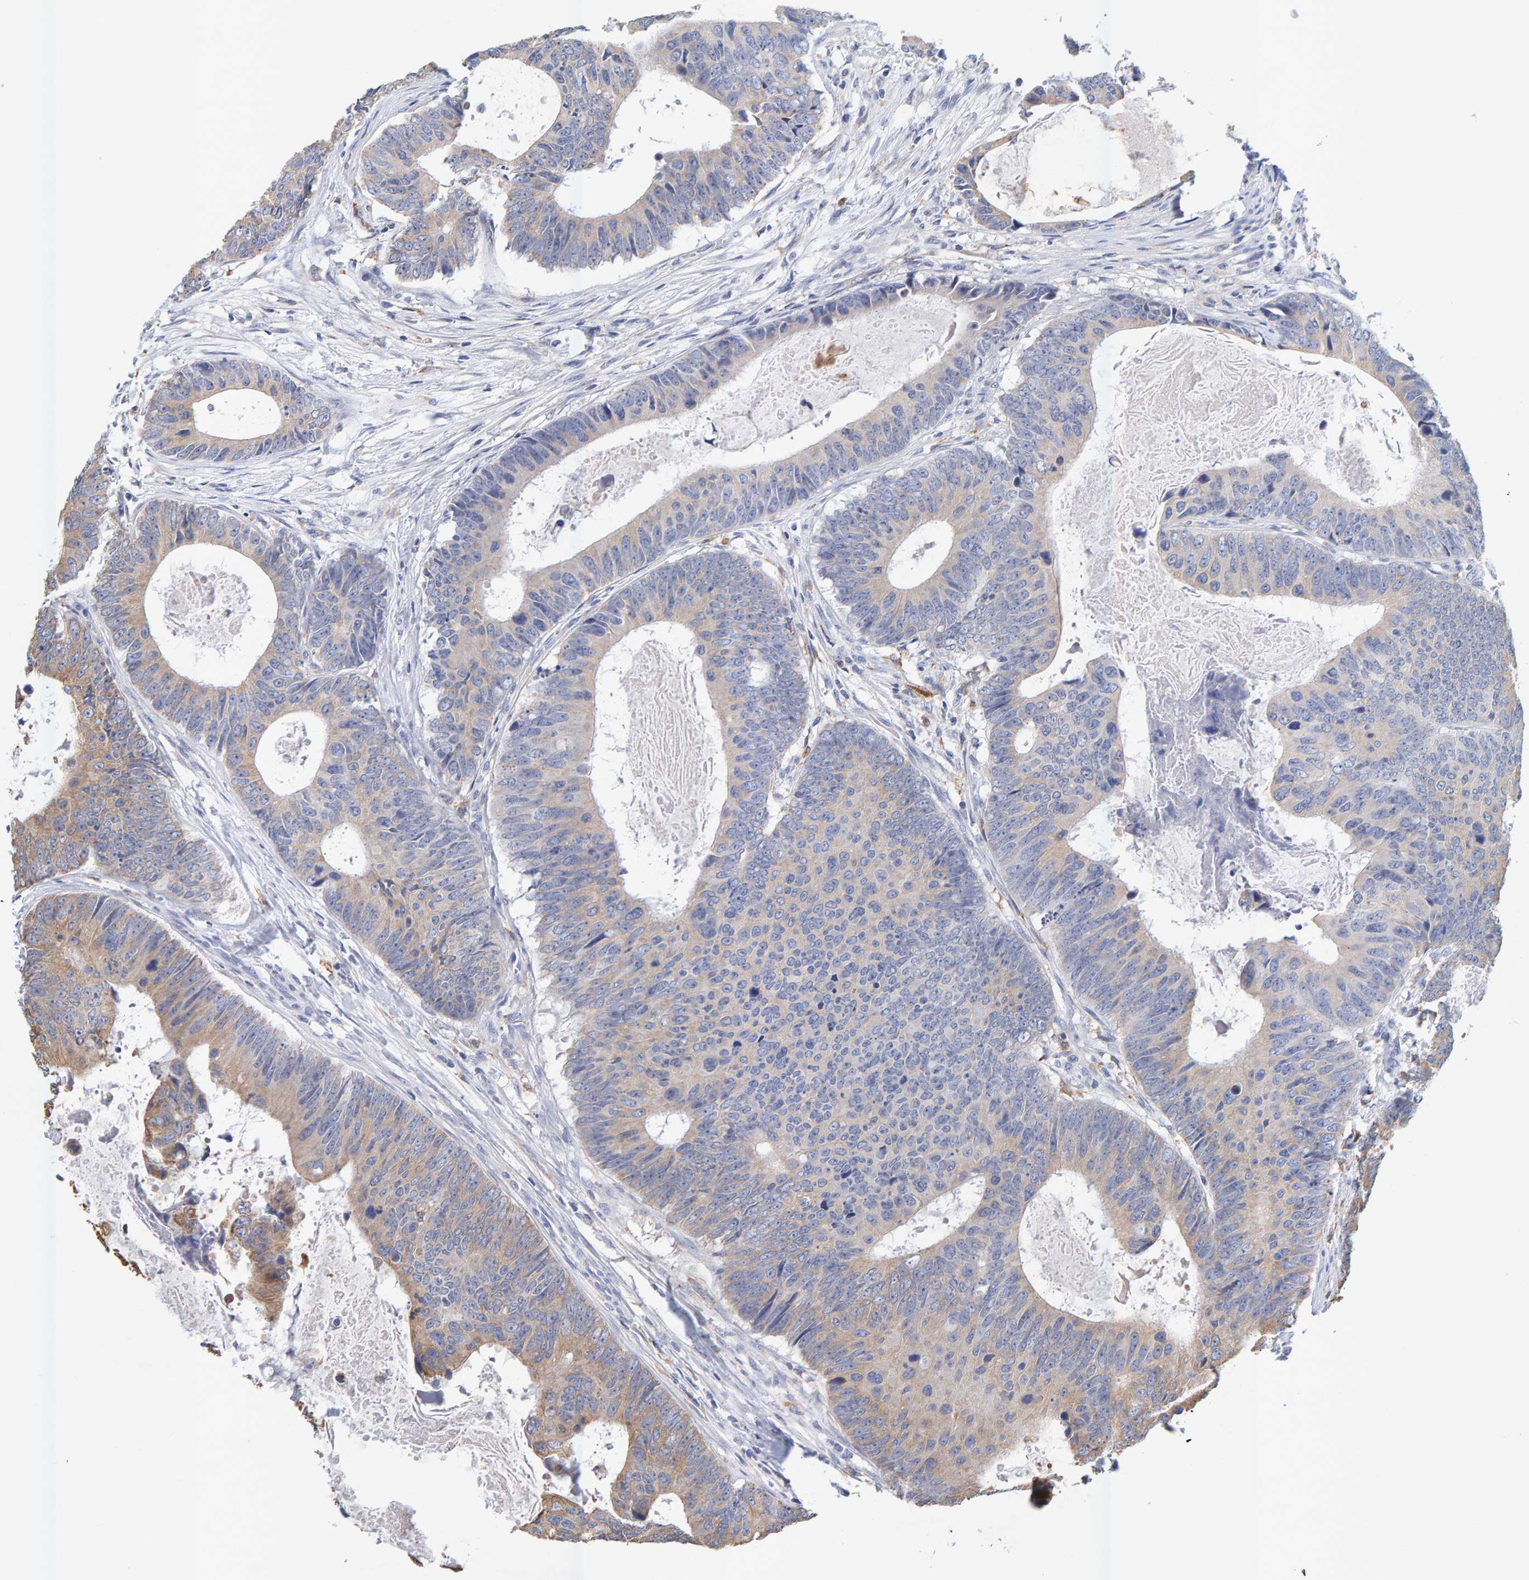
{"staining": {"intensity": "weak", "quantity": "25%-75%", "location": "cytoplasmic/membranous"}, "tissue": "colorectal cancer", "cell_type": "Tumor cells", "image_type": "cancer", "snomed": [{"axis": "morphology", "description": "Adenocarcinoma, NOS"}, {"axis": "topography", "description": "Colon"}], "caption": "A brown stain shows weak cytoplasmic/membranous positivity of a protein in human colorectal cancer (adenocarcinoma) tumor cells.", "gene": "SGPL1", "patient": {"sex": "male", "age": 56}}